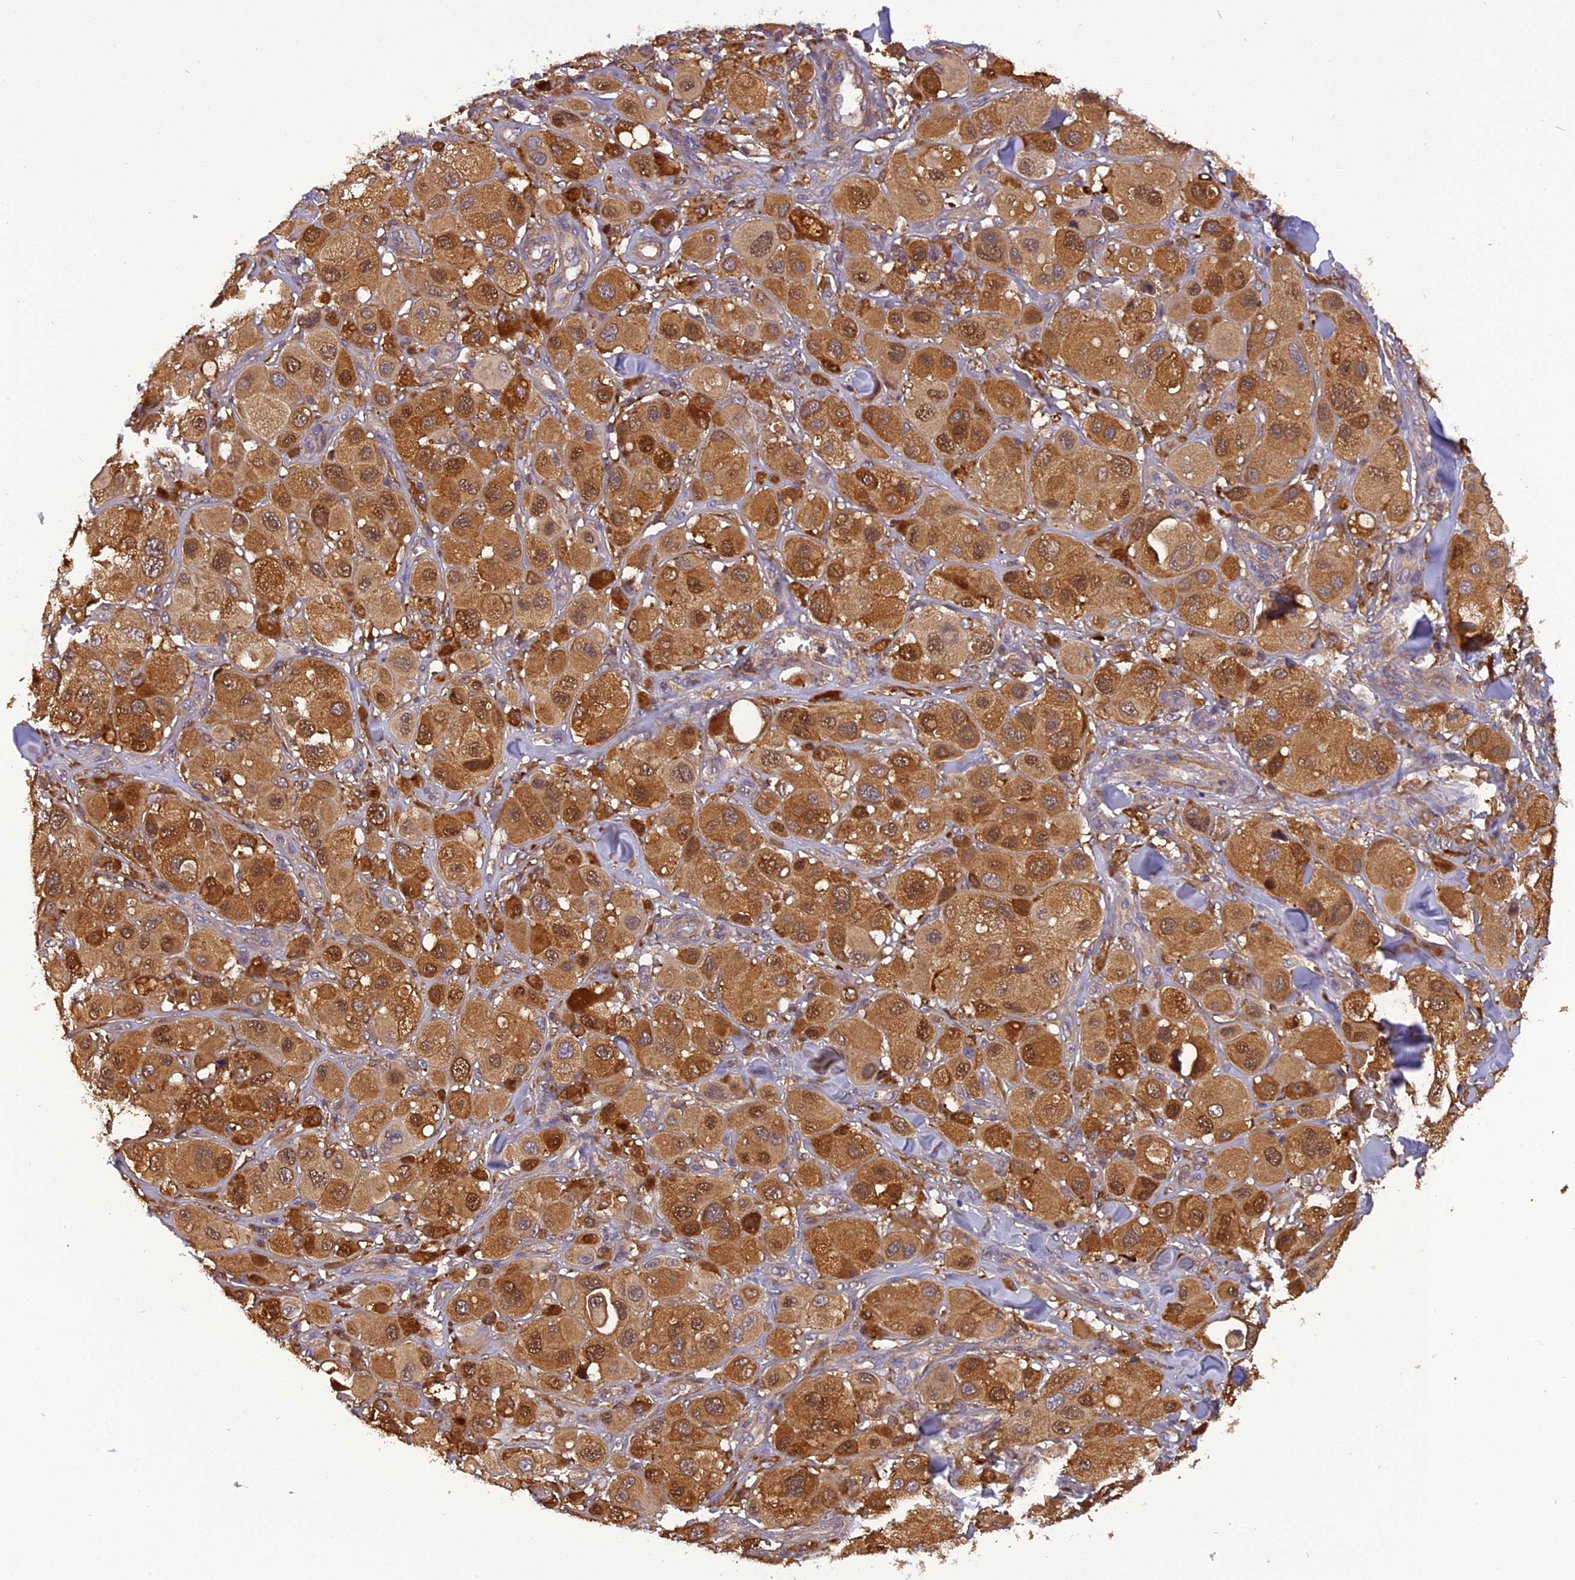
{"staining": {"intensity": "moderate", "quantity": ">75%", "location": "cytoplasmic/membranous,nuclear"}, "tissue": "melanoma", "cell_type": "Tumor cells", "image_type": "cancer", "snomed": [{"axis": "morphology", "description": "Malignant melanoma, Metastatic site"}, {"axis": "topography", "description": "Skin"}], "caption": "The immunohistochemical stain labels moderate cytoplasmic/membranous and nuclear expression in tumor cells of malignant melanoma (metastatic site) tissue.", "gene": "STOML1", "patient": {"sex": "male", "age": 41}}